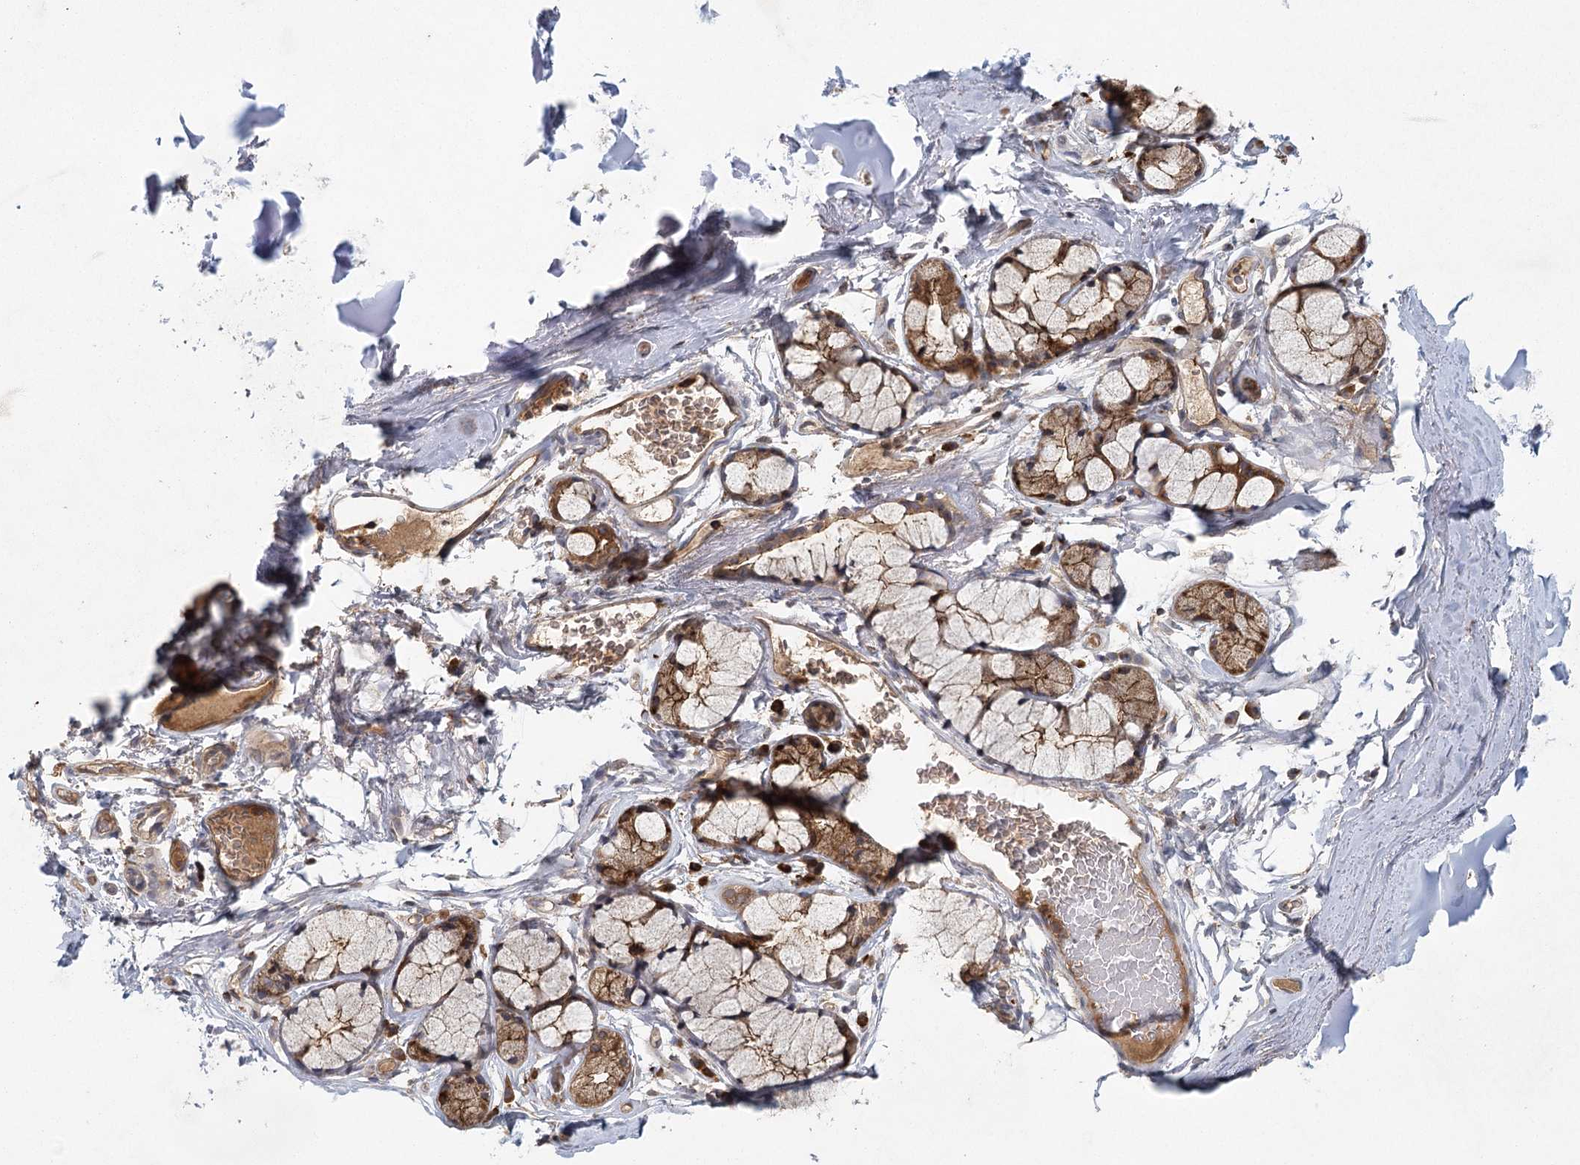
{"staining": {"intensity": "negative", "quantity": "none", "location": "none"}, "tissue": "adipose tissue", "cell_type": "Adipocytes", "image_type": "normal", "snomed": [{"axis": "morphology", "description": "Normal tissue, NOS"}, {"axis": "topography", "description": "Lymph node"}, {"axis": "topography", "description": "Bronchus"}], "caption": "DAB (3,3'-diaminobenzidine) immunohistochemical staining of benign human adipose tissue reveals no significant positivity in adipocytes. (IHC, brightfield microscopy, high magnification).", "gene": "PLEKHA7", "patient": {"sex": "male", "age": 63}}